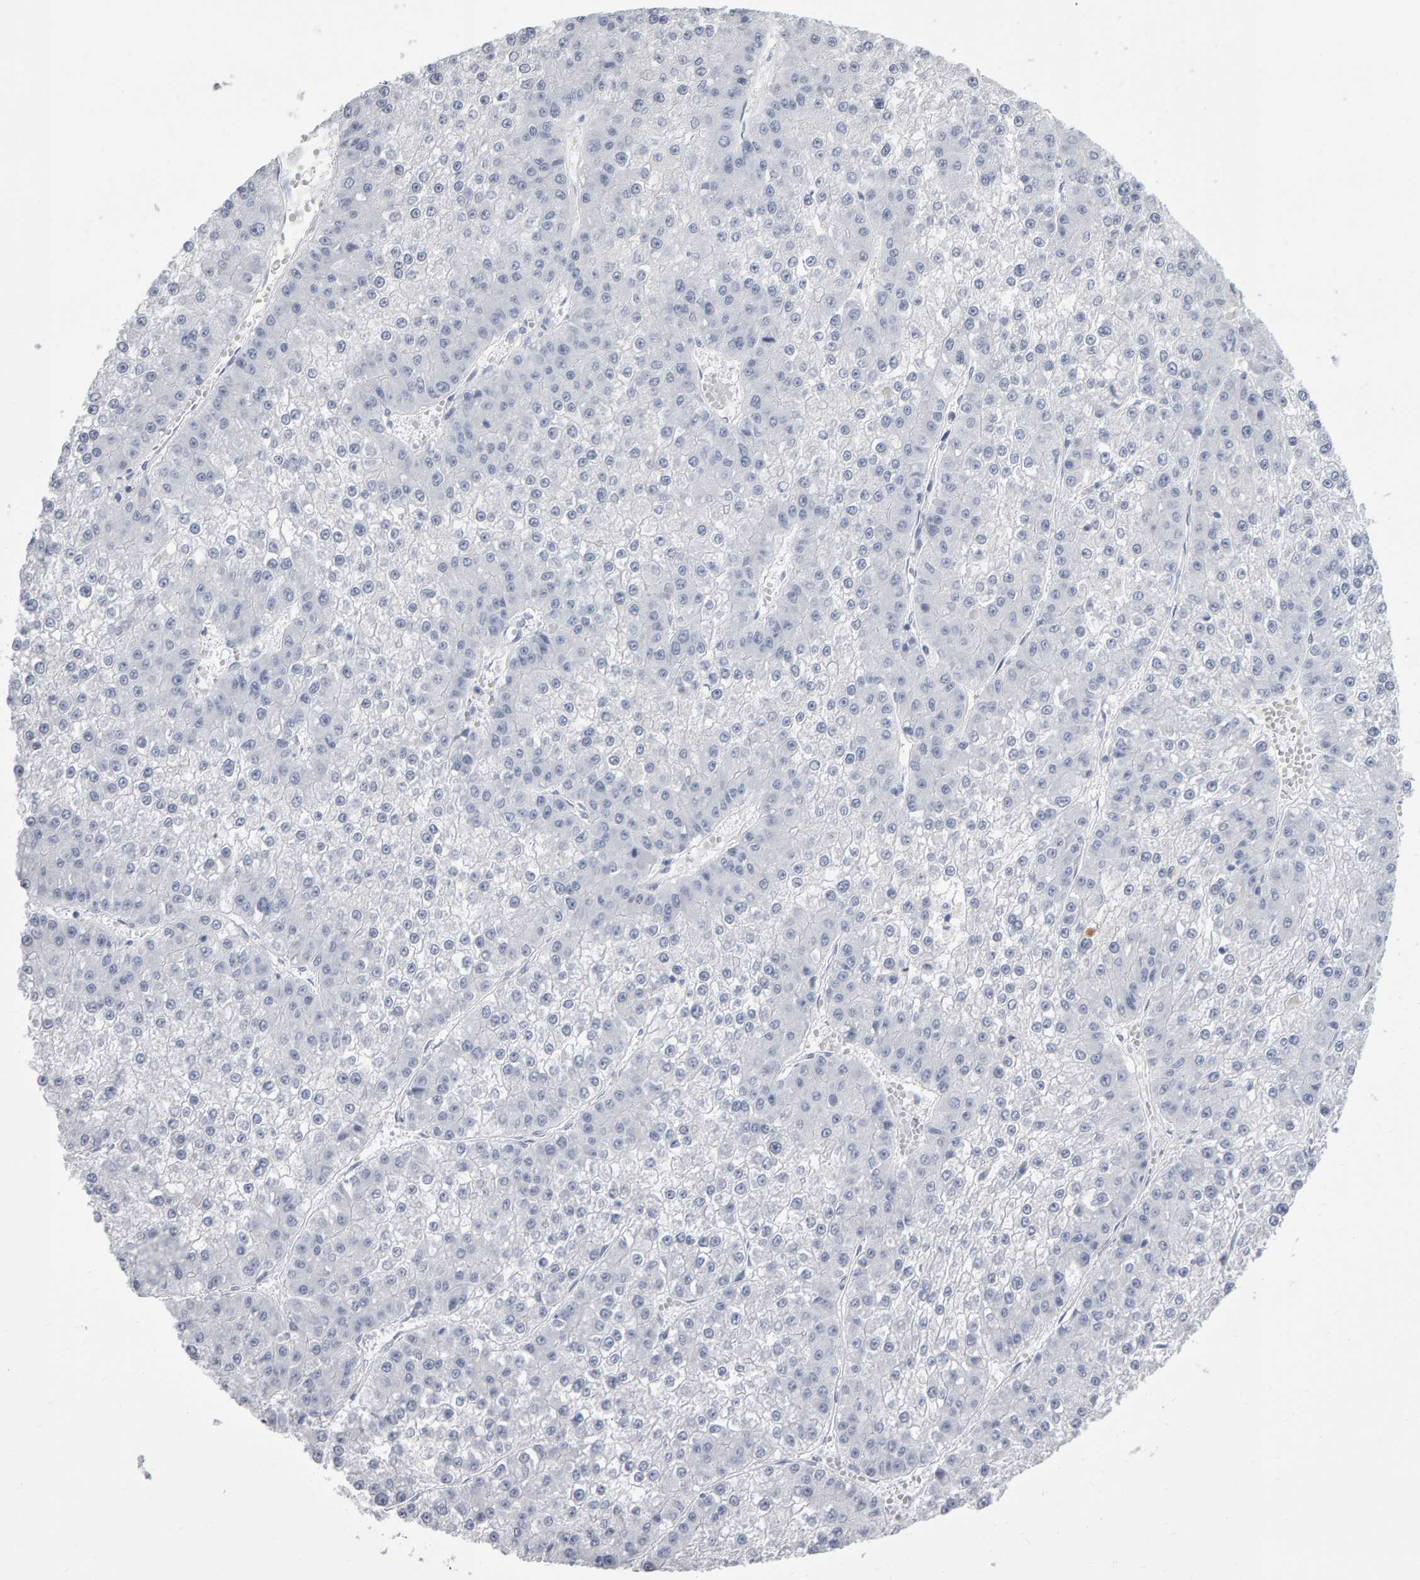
{"staining": {"intensity": "negative", "quantity": "none", "location": "none"}, "tissue": "liver cancer", "cell_type": "Tumor cells", "image_type": "cancer", "snomed": [{"axis": "morphology", "description": "Carcinoma, Hepatocellular, NOS"}, {"axis": "topography", "description": "Liver"}], "caption": "This is an IHC photomicrograph of human liver hepatocellular carcinoma. There is no positivity in tumor cells.", "gene": "NCDN", "patient": {"sex": "female", "age": 73}}